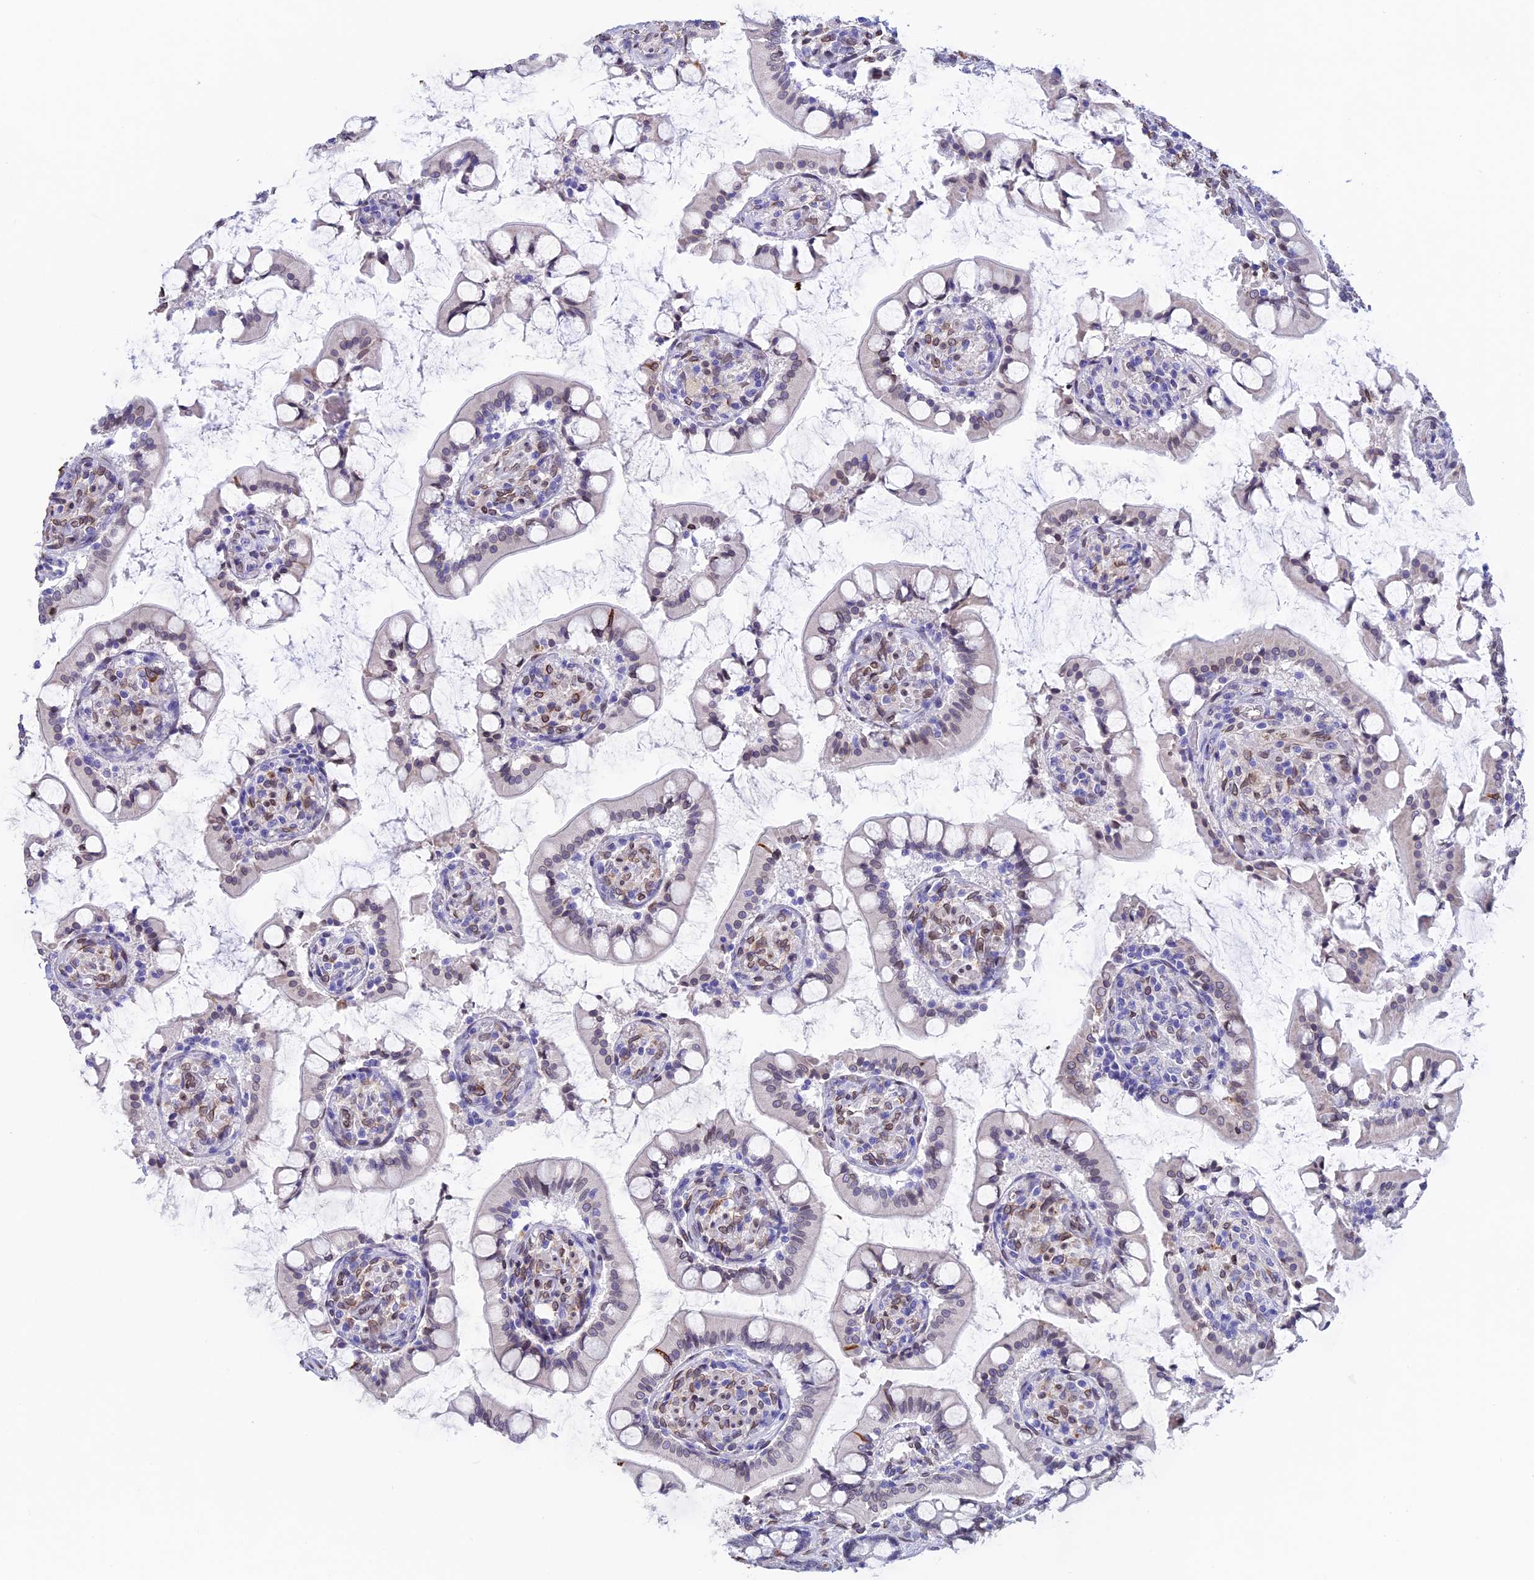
{"staining": {"intensity": "weak", "quantity": "25%-75%", "location": "nuclear"}, "tissue": "small intestine", "cell_type": "Glandular cells", "image_type": "normal", "snomed": [{"axis": "morphology", "description": "Normal tissue, NOS"}, {"axis": "topography", "description": "Small intestine"}], "caption": "Approximately 25%-75% of glandular cells in unremarkable small intestine demonstrate weak nuclear protein positivity as visualized by brown immunohistochemical staining.", "gene": "TMPRSS7", "patient": {"sex": "male", "age": 52}}